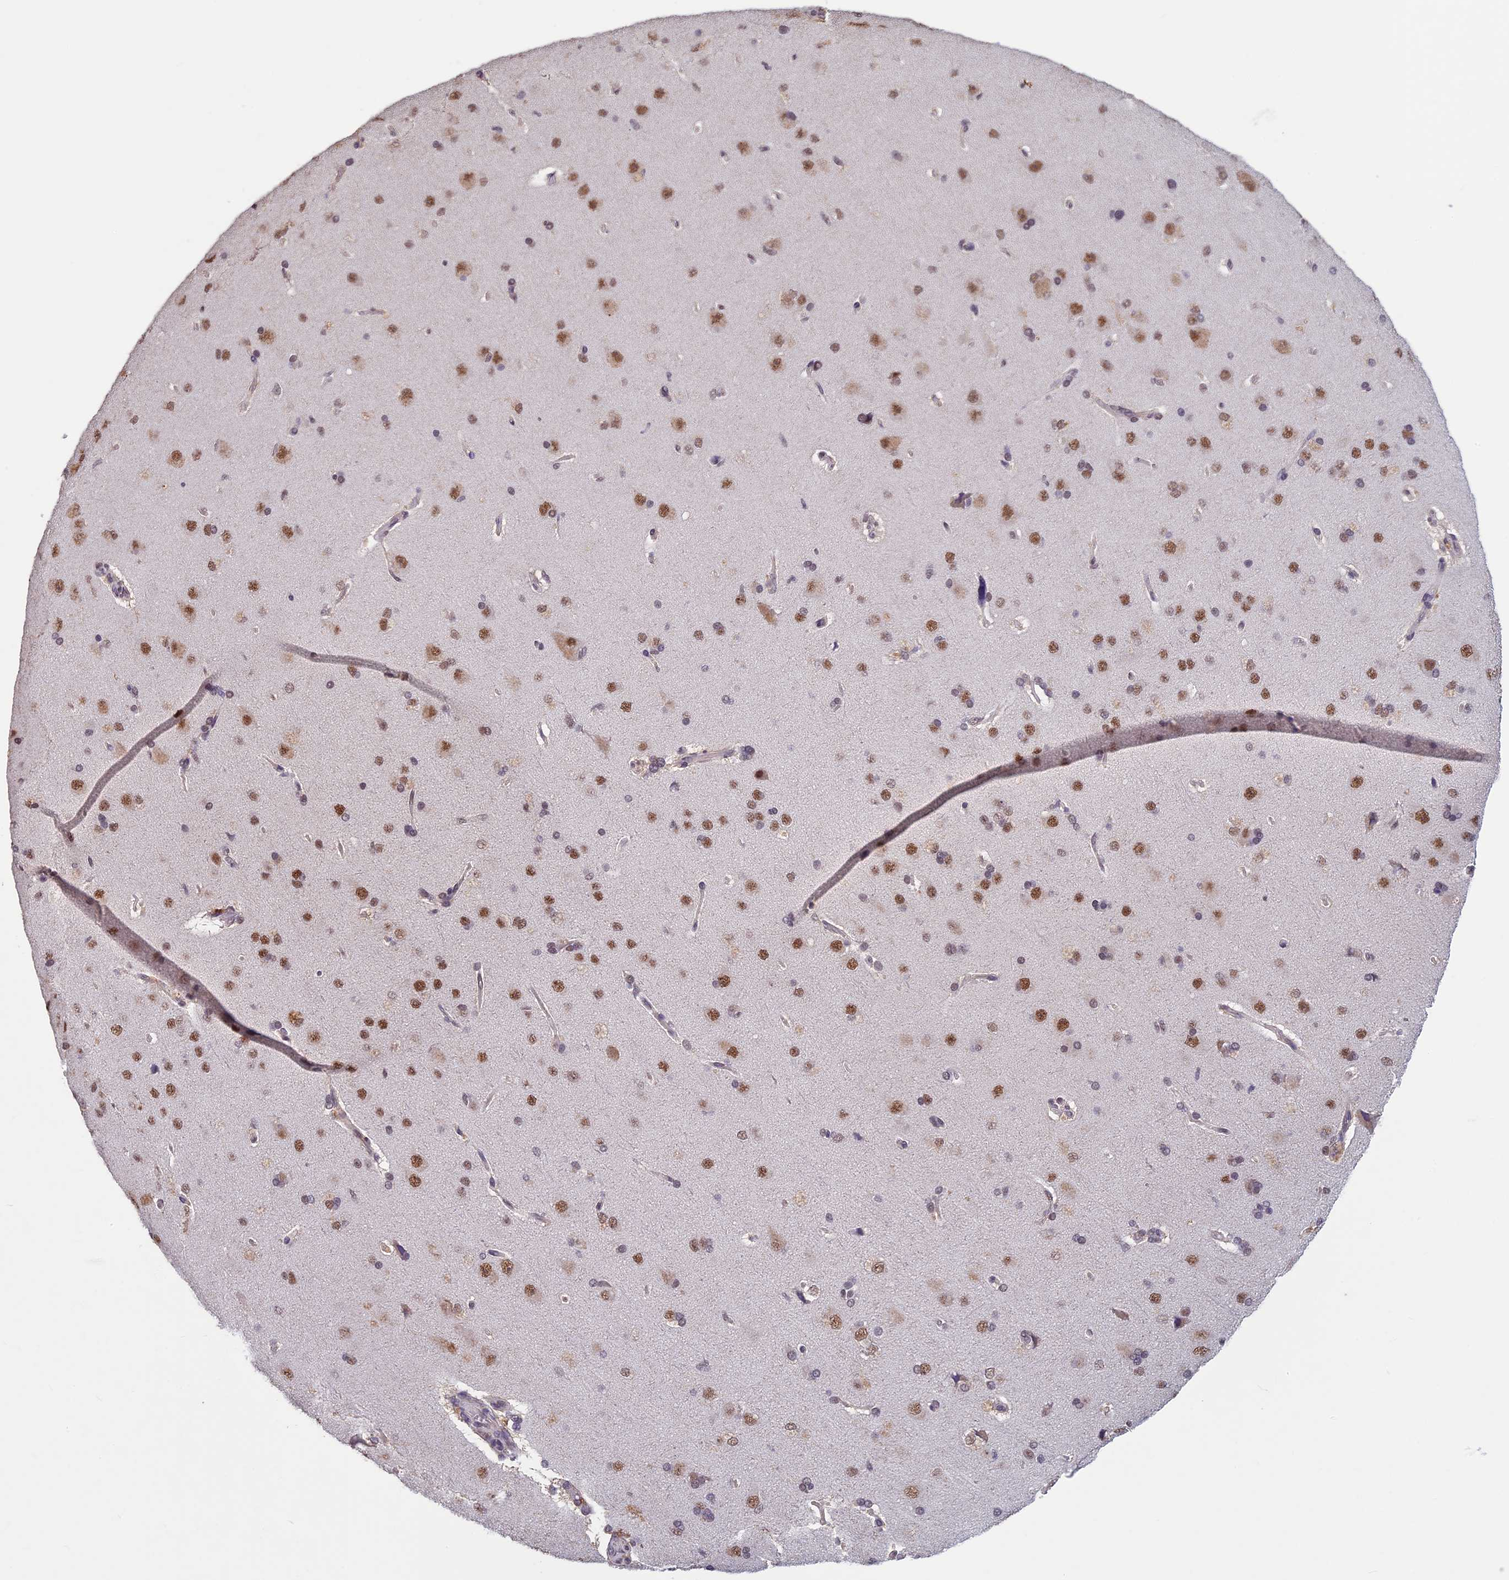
{"staining": {"intensity": "negative", "quantity": "none", "location": "none"}, "tissue": "cerebral cortex", "cell_type": "Endothelial cells", "image_type": "normal", "snomed": [{"axis": "morphology", "description": "Normal tissue, NOS"}, {"axis": "topography", "description": "Cerebral cortex"}], "caption": "Protein analysis of normal cerebral cortex displays no significant expression in endothelial cells.", "gene": "RNF40", "patient": {"sex": "male", "age": 62}}